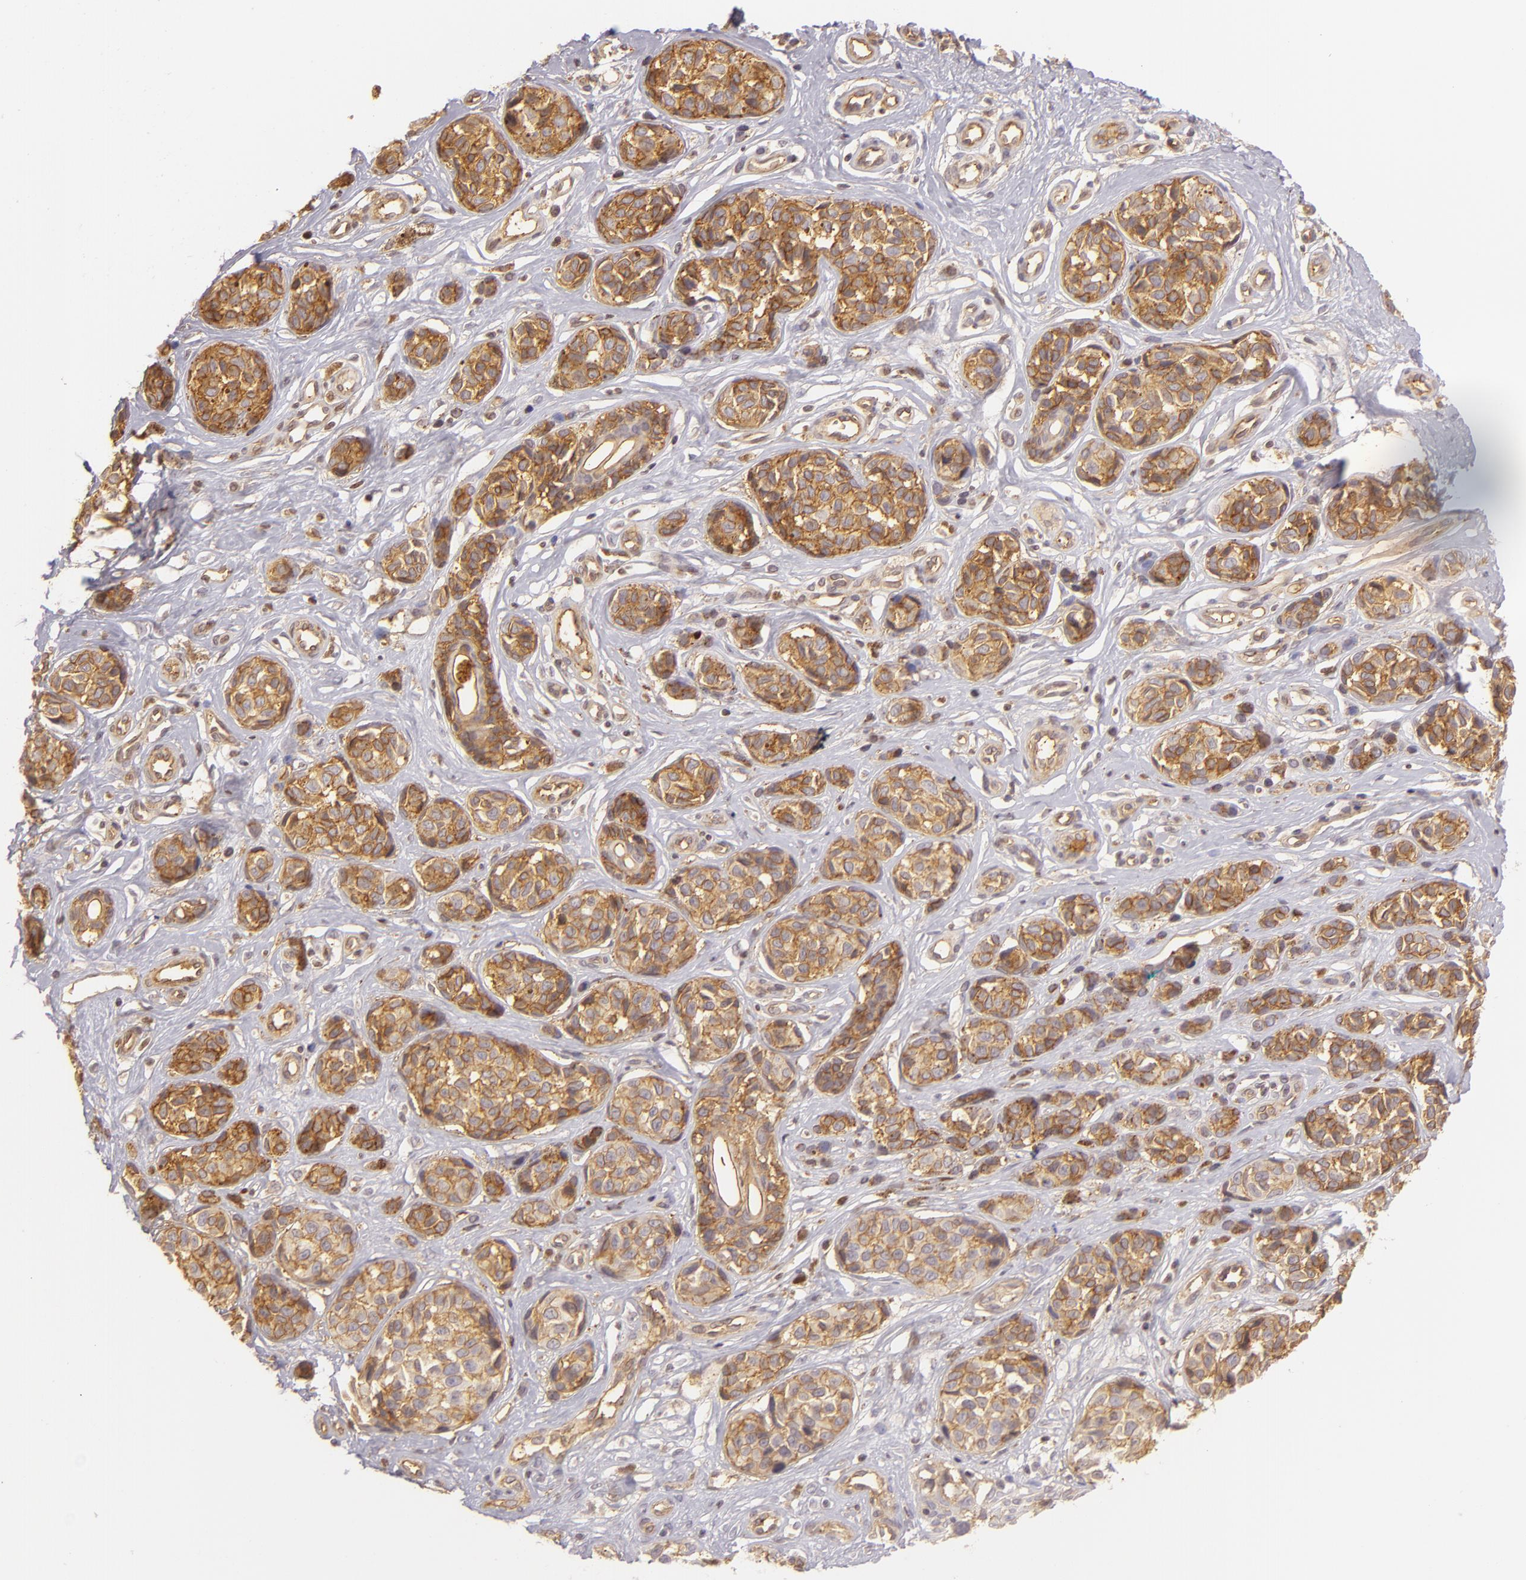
{"staining": {"intensity": "moderate", "quantity": ">75%", "location": "cytoplasmic/membranous"}, "tissue": "melanoma", "cell_type": "Tumor cells", "image_type": "cancer", "snomed": [{"axis": "morphology", "description": "Malignant melanoma, NOS"}, {"axis": "topography", "description": "Skin"}], "caption": "IHC (DAB (3,3'-diaminobenzidine)) staining of melanoma exhibits moderate cytoplasmic/membranous protein positivity in approximately >75% of tumor cells. (DAB (3,3'-diaminobenzidine) IHC with brightfield microscopy, high magnification).", "gene": "CD59", "patient": {"sex": "male", "age": 79}}